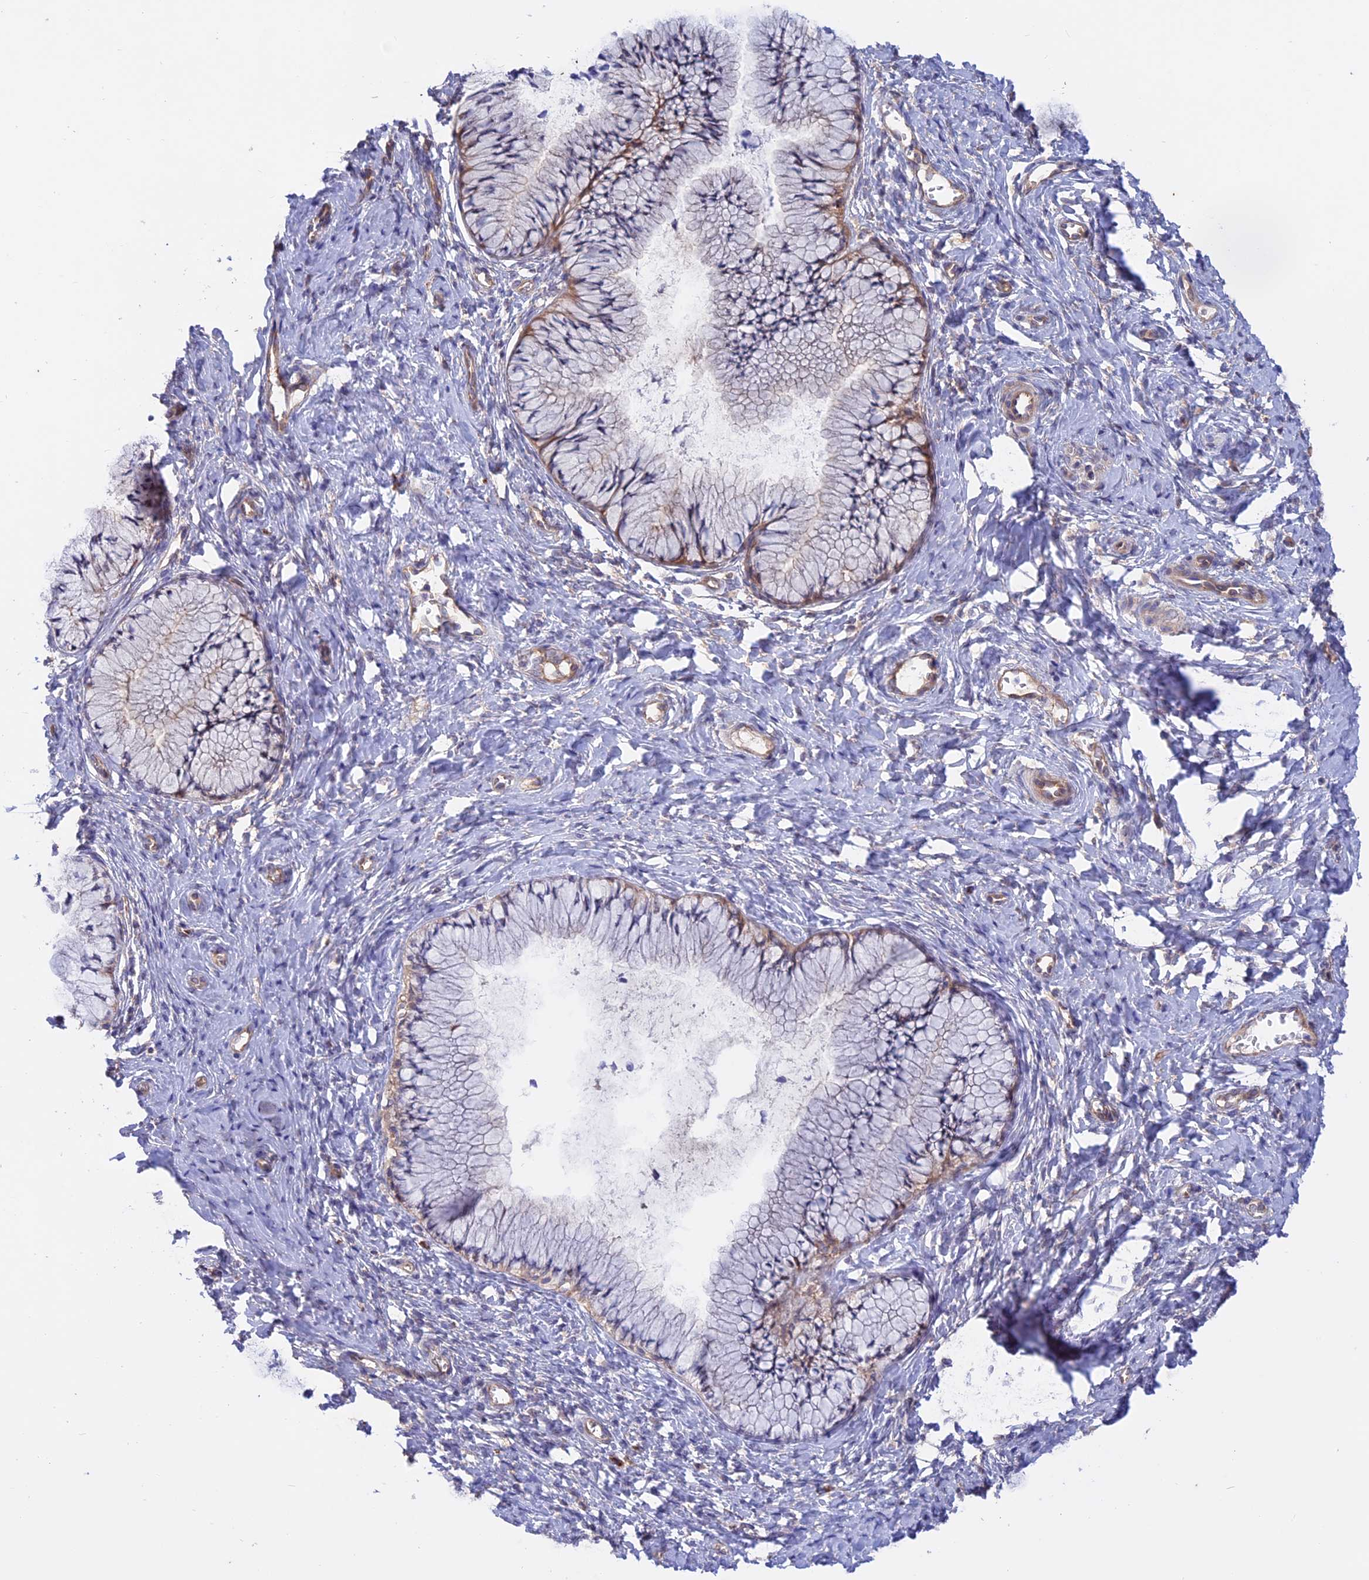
{"staining": {"intensity": "moderate", "quantity": "<25%", "location": "cytoplasmic/membranous"}, "tissue": "cervix", "cell_type": "Glandular cells", "image_type": "normal", "snomed": [{"axis": "morphology", "description": "Normal tissue, NOS"}, {"axis": "topography", "description": "Cervix"}], "caption": "A high-resolution photomicrograph shows immunohistochemistry (IHC) staining of benign cervix, which reveals moderate cytoplasmic/membranous staining in approximately <25% of glandular cells.", "gene": "HYCC1", "patient": {"sex": "female", "age": 42}}